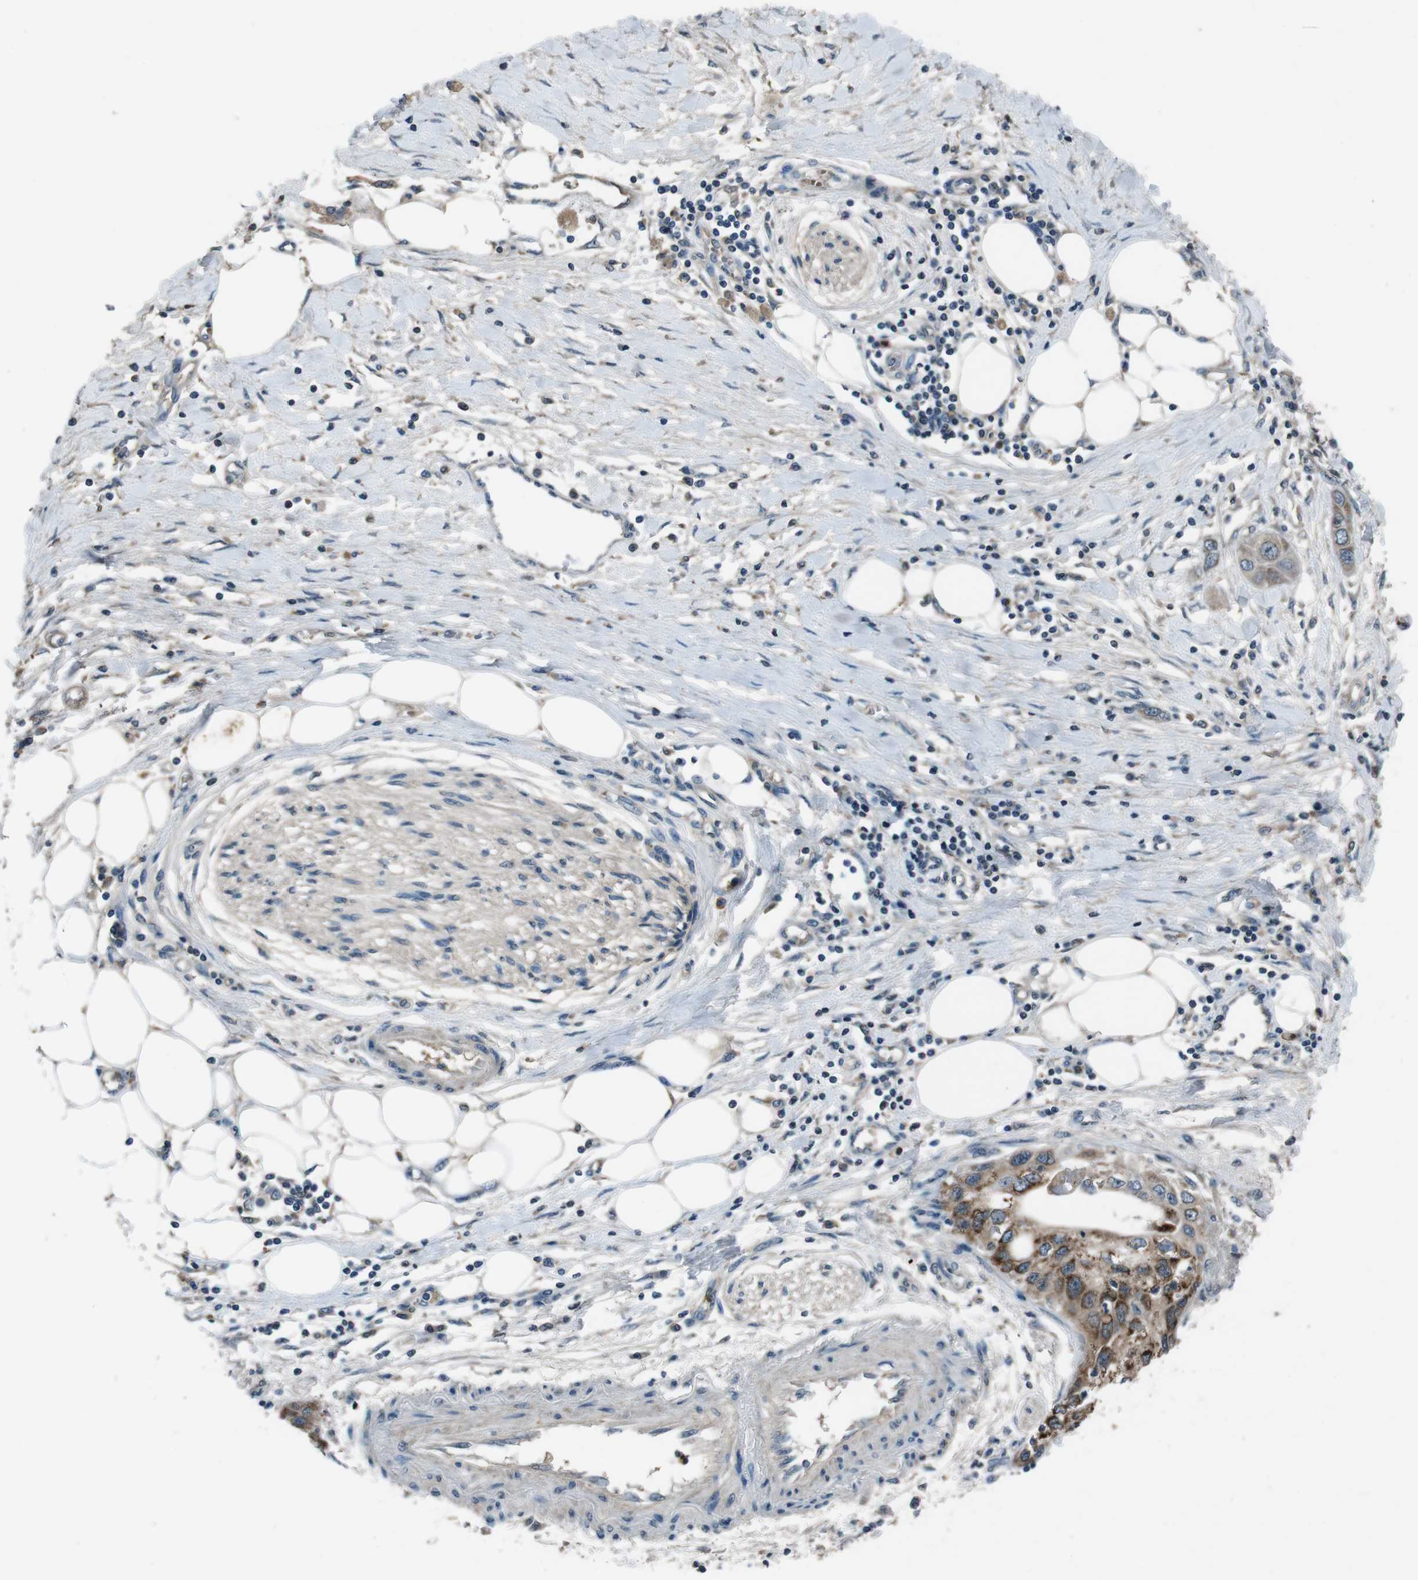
{"staining": {"intensity": "moderate", "quantity": "25%-75%", "location": "cytoplasmic/membranous"}, "tissue": "pancreatic cancer", "cell_type": "Tumor cells", "image_type": "cancer", "snomed": [{"axis": "morphology", "description": "Adenocarcinoma, NOS"}, {"axis": "topography", "description": "Pancreas"}], "caption": "This micrograph reveals immunohistochemistry staining of adenocarcinoma (pancreatic), with medium moderate cytoplasmic/membranous positivity in approximately 25%-75% of tumor cells.", "gene": "UGT1A6", "patient": {"sex": "female", "age": 70}}